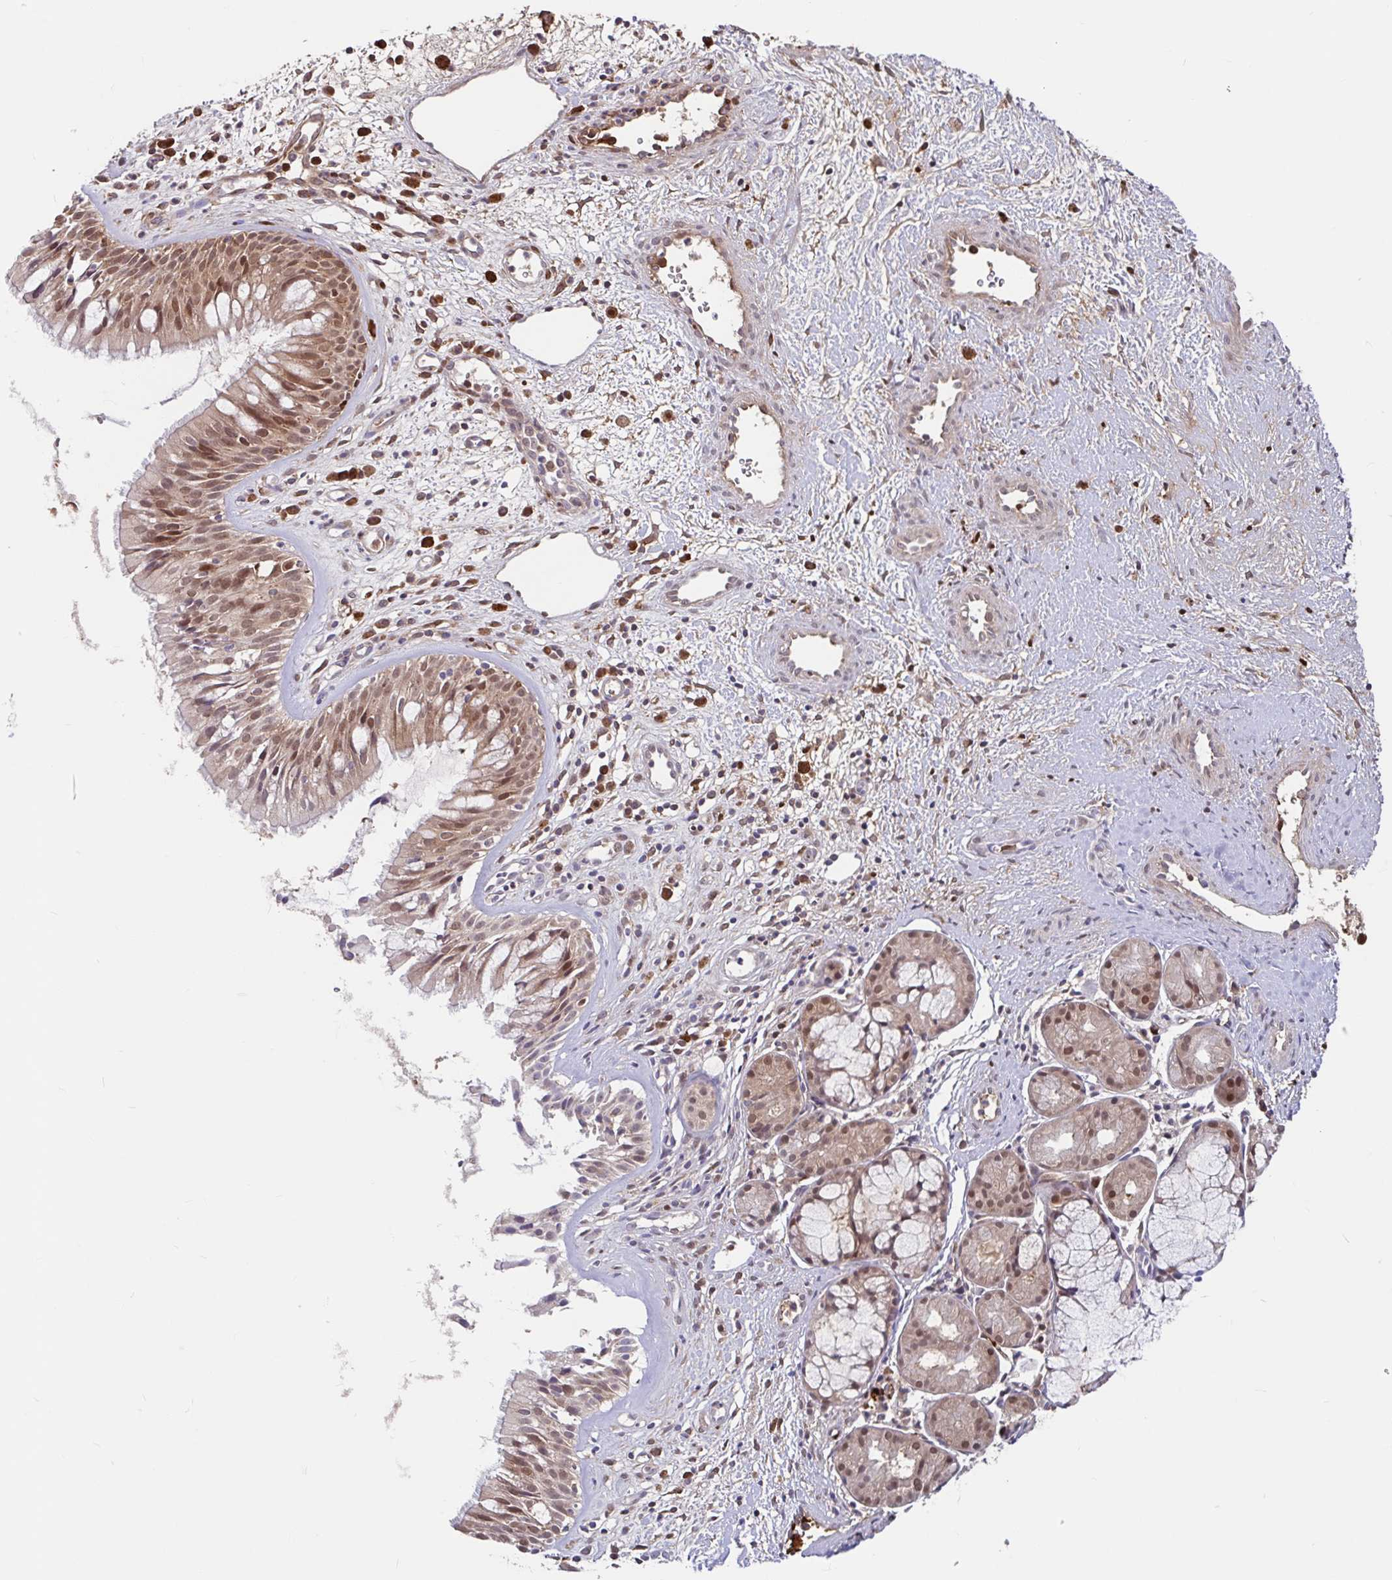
{"staining": {"intensity": "moderate", "quantity": ">75%", "location": "cytoplasmic/membranous,nuclear"}, "tissue": "nasopharynx", "cell_type": "Respiratory epithelial cells", "image_type": "normal", "snomed": [{"axis": "morphology", "description": "Normal tissue, NOS"}, {"axis": "topography", "description": "Nasopharynx"}], "caption": "Protein staining of normal nasopharynx displays moderate cytoplasmic/membranous,nuclear expression in about >75% of respiratory epithelial cells.", "gene": "BLVRA", "patient": {"sex": "male", "age": 65}}